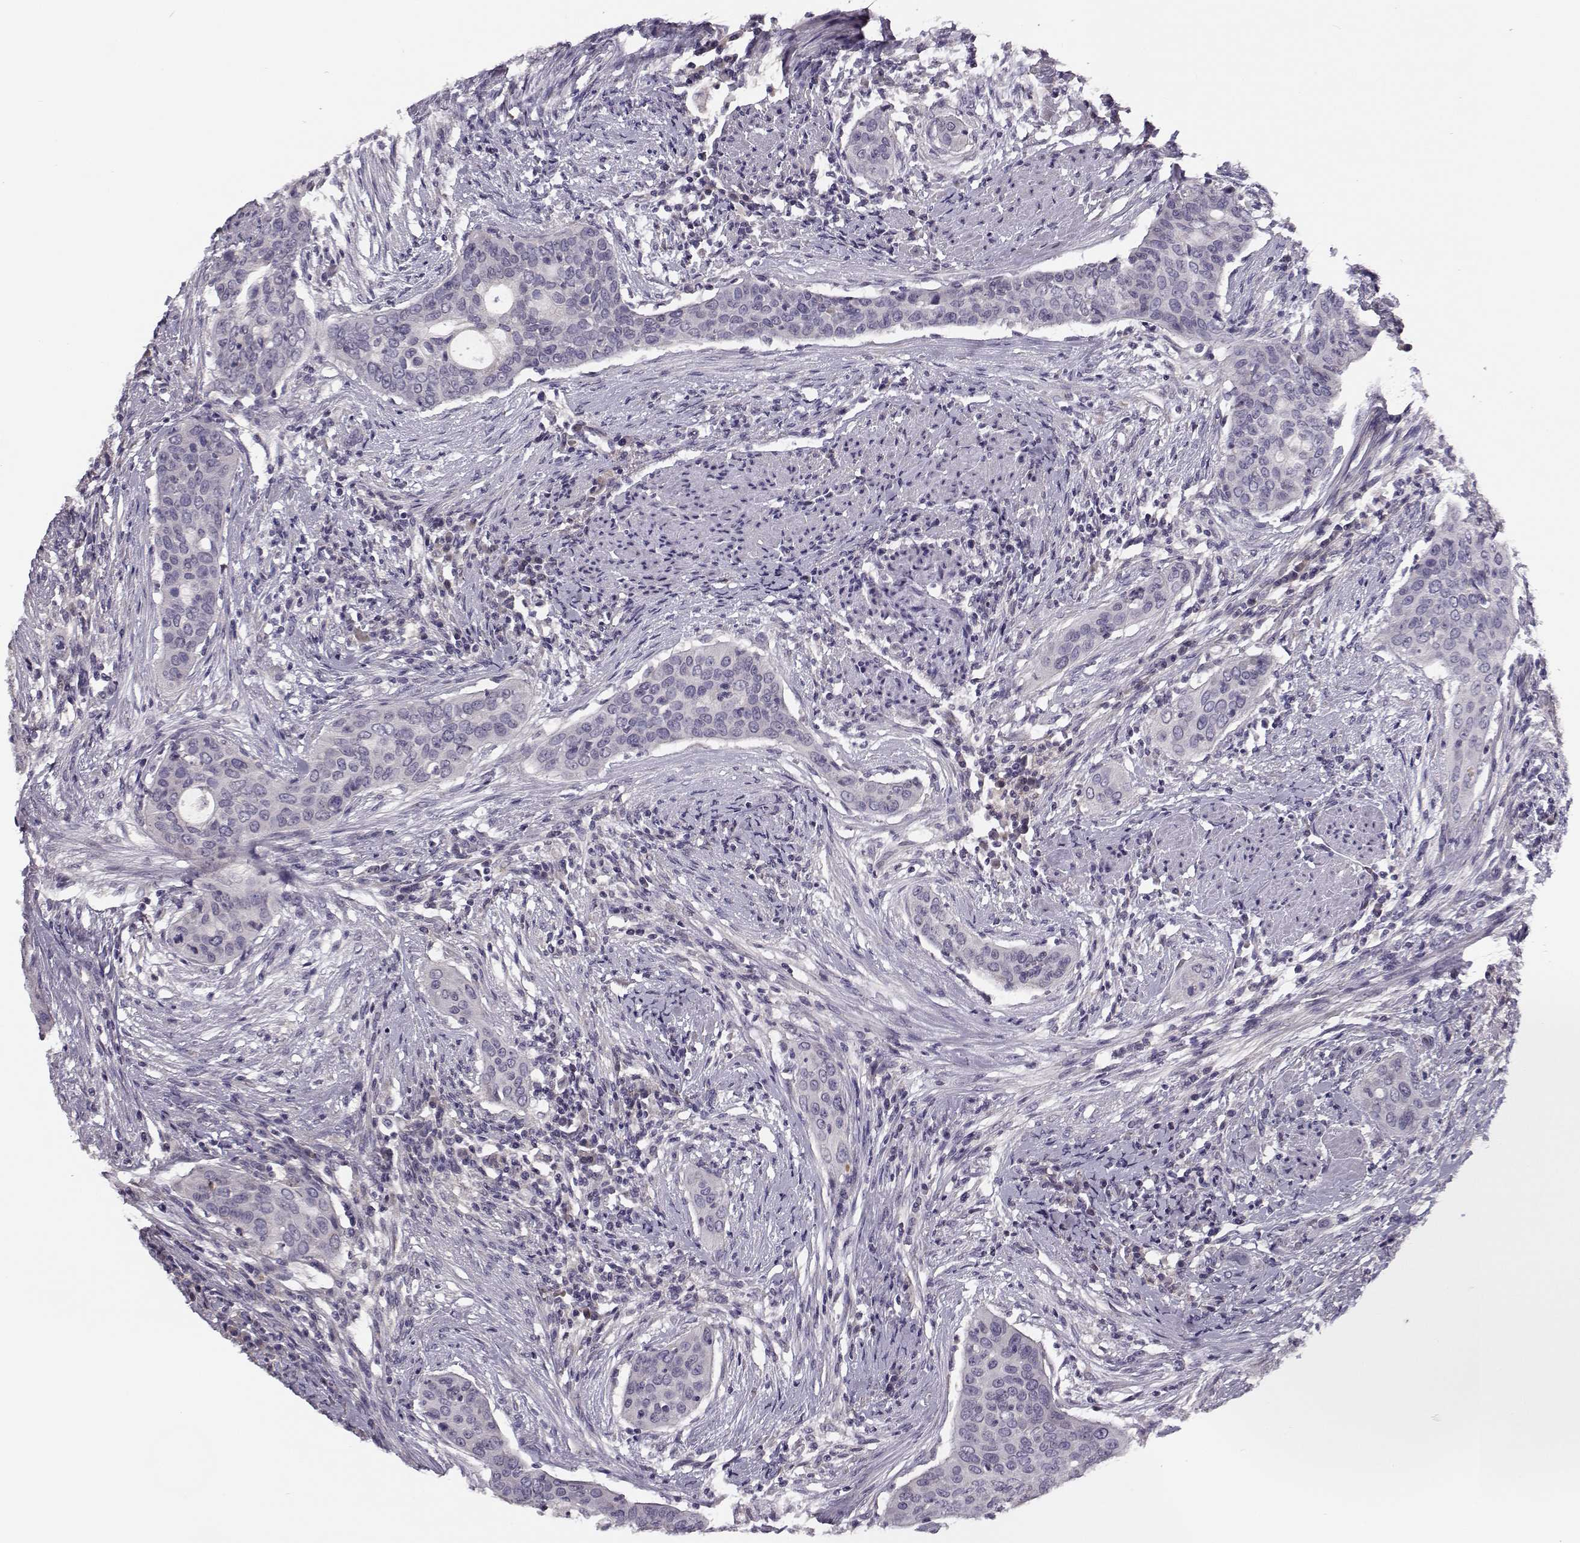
{"staining": {"intensity": "negative", "quantity": "none", "location": "none"}, "tissue": "urothelial cancer", "cell_type": "Tumor cells", "image_type": "cancer", "snomed": [{"axis": "morphology", "description": "Urothelial carcinoma, High grade"}, {"axis": "topography", "description": "Urinary bladder"}], "caption": "A photomicrograph of human urothelial cancer is negative for staining in tumor cells.", "gene": "TMEM145", "patient": {"sex": "male", "age": 82}}